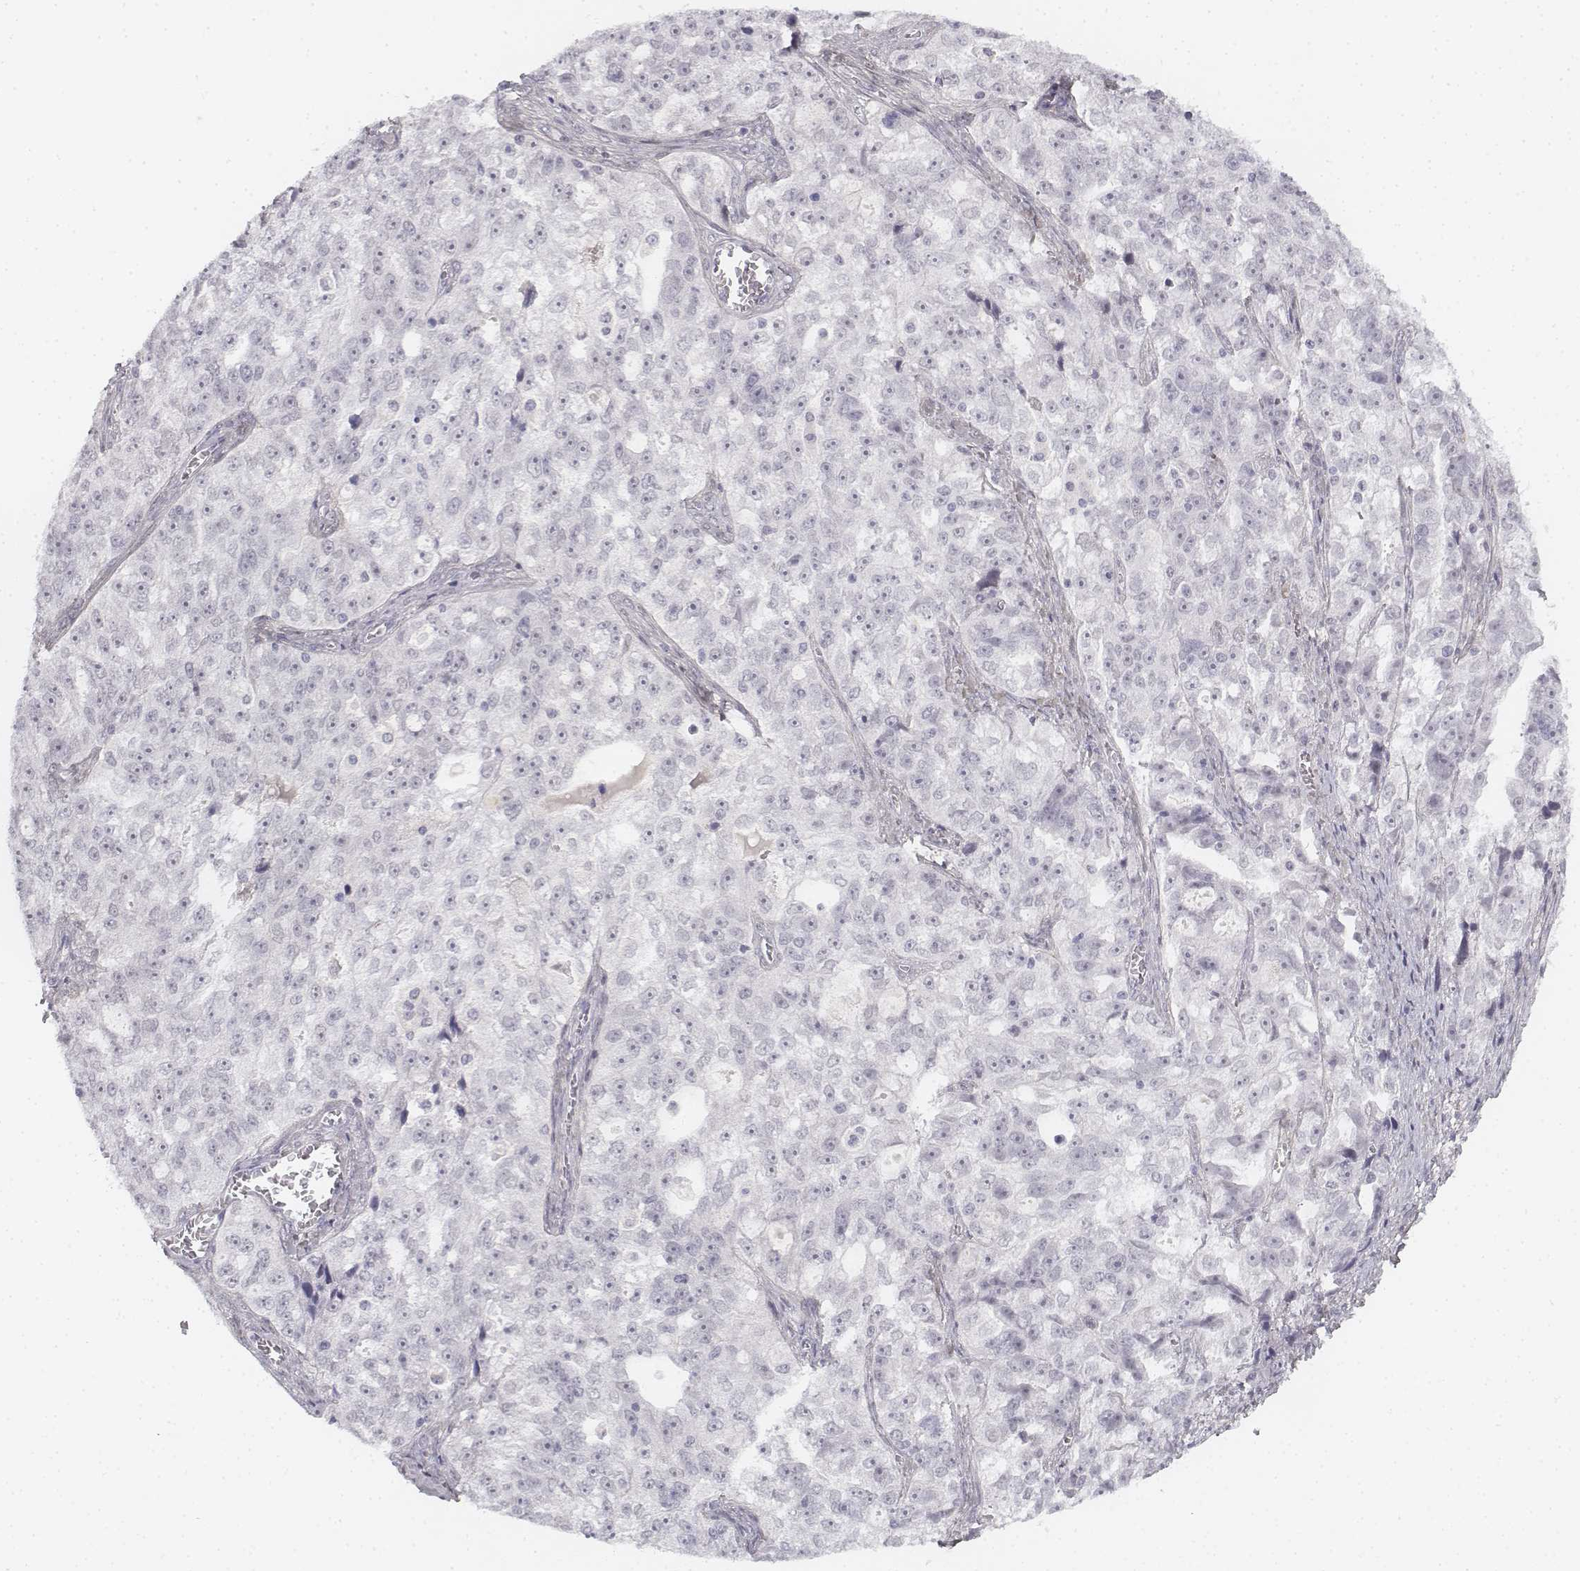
{"staining": {"intensity": "negative", "quantity": "none", "location": "none"}, "tissue": "ovarian cancer", "cell_type": "Tumor cells", "image_type": "cancer", "snomed": [{"axis": "morphology", "description": "Cystadenocarcinoma, serous, NOS"}, {"axis": "topography", "description": "Ovary"}], "caption": "This is a histopathology image of immunohistochemistry (IHC) staining of ovarian serous cystadenocarcinoma, which shows no expression in tumor cells.", "gene": "KRT84", "patient": {"sex": "female", "age": 51}}